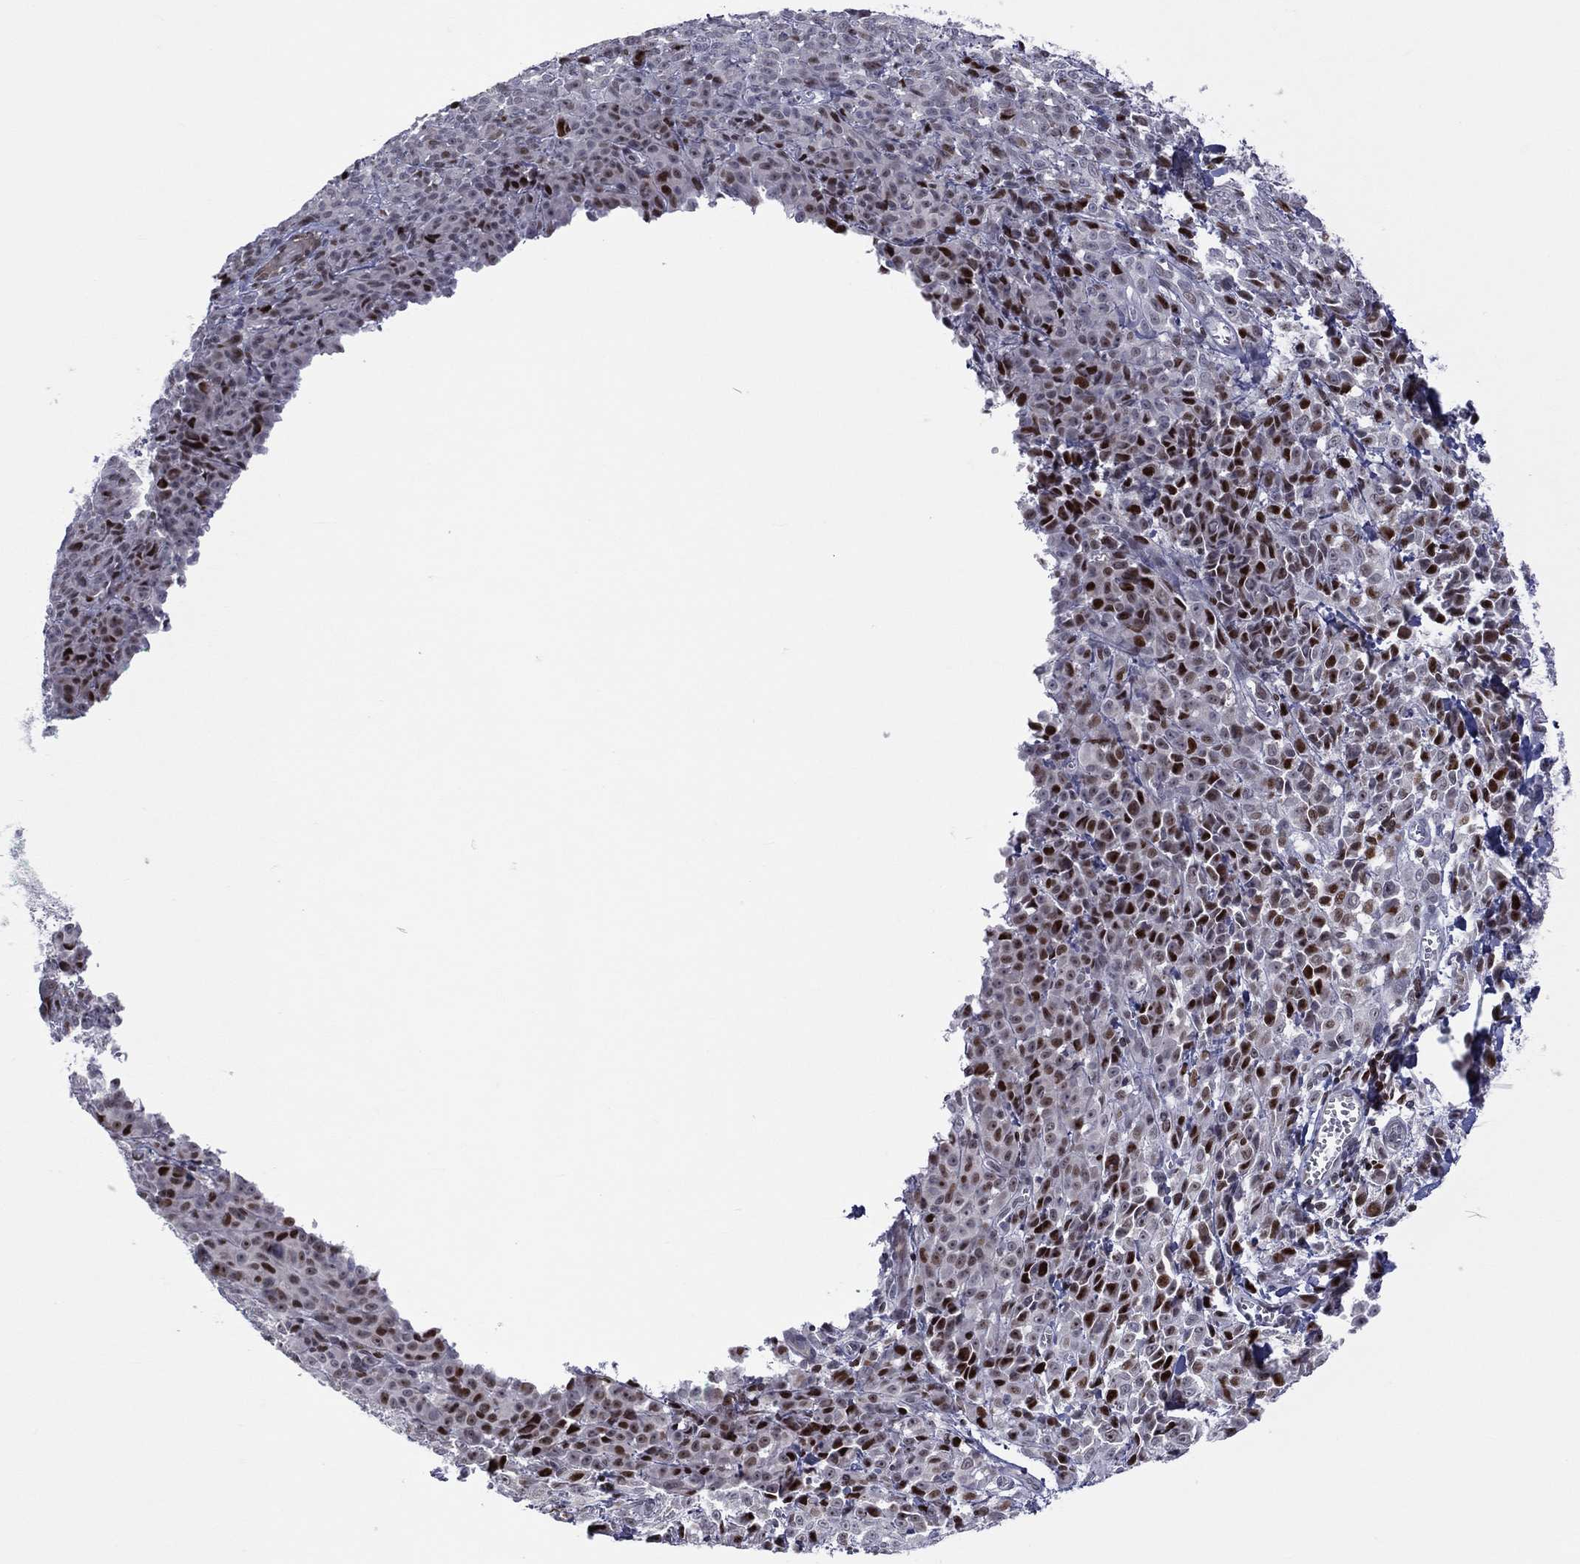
{"staining": {"intensity": "strong", "quantity": "<25%", "location": "nuclear"}, "tissue": "melanoma", "cell_type": "Tumor cells", "image_type": "cancer", "snomed": [{"axis": "morphology", "description": "Malignant melanoma, NOS"}, {"axis": "topography", "description": "Skin"}], "caption": "Immunohistochemical staining of human malignant melanoma shows strong nuclear protein expression in about <25% of tumor cells.", "gene": "DBF4B", "patient": {"sex": "male", "age": 89}}